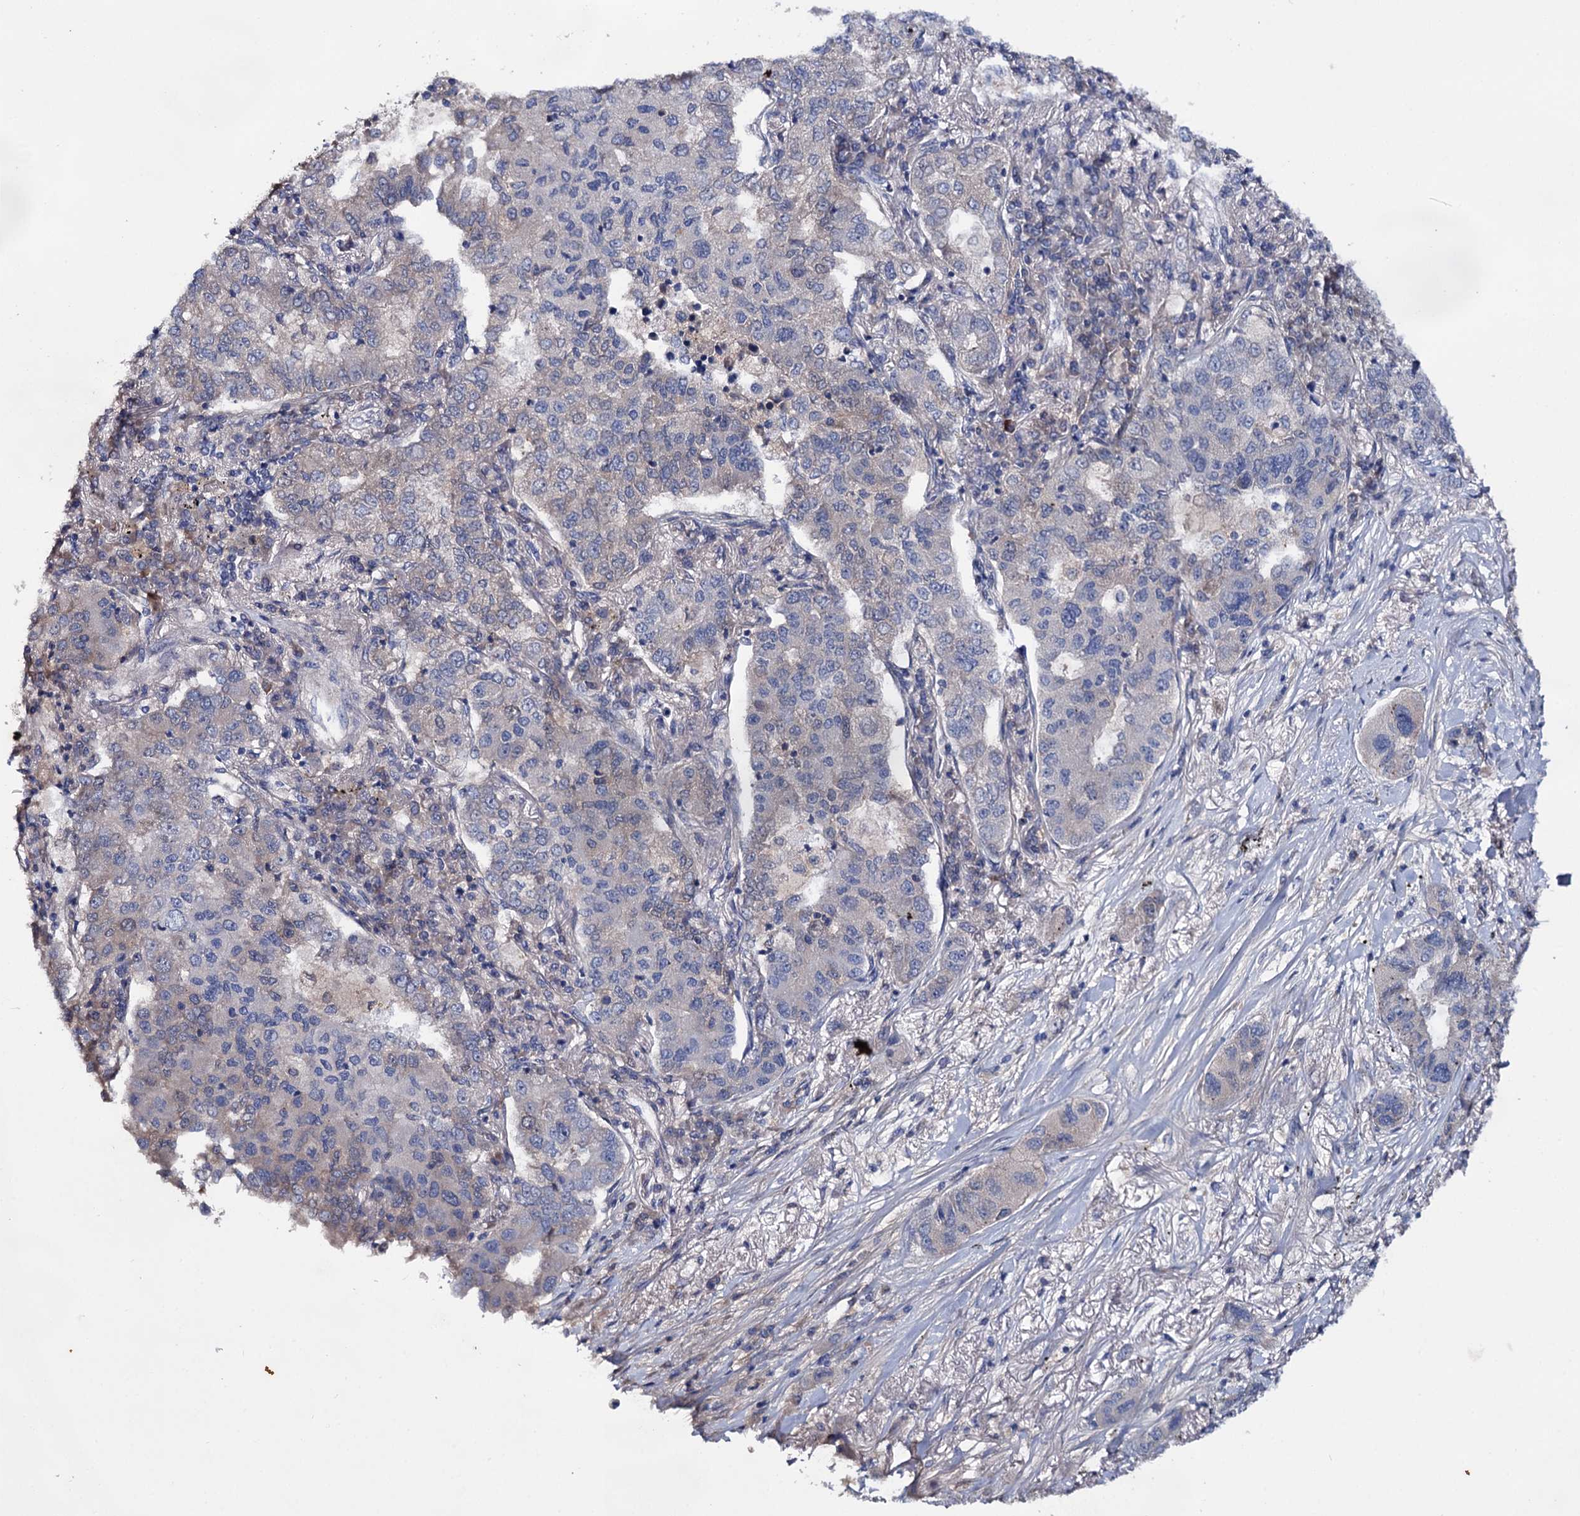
{"staining": {"intensity": "negative", "quantity": "none", "location": "none"}, "tissue": "lung cancer", "cell_type": "Tumor cells", "image_type": "cancer", "snomed": [{"axis": "morphology", "description": "Adenocarcinoma, NOS"}, {"axis": "topography", "description": "Lung"}], "caption": "Immunohistochemistry of lung cancer (adenocarcinoma) displays no positivity in tumor cells.", "gene": "PPP1R32", "patient": {"sex": "male", "age": 49}}